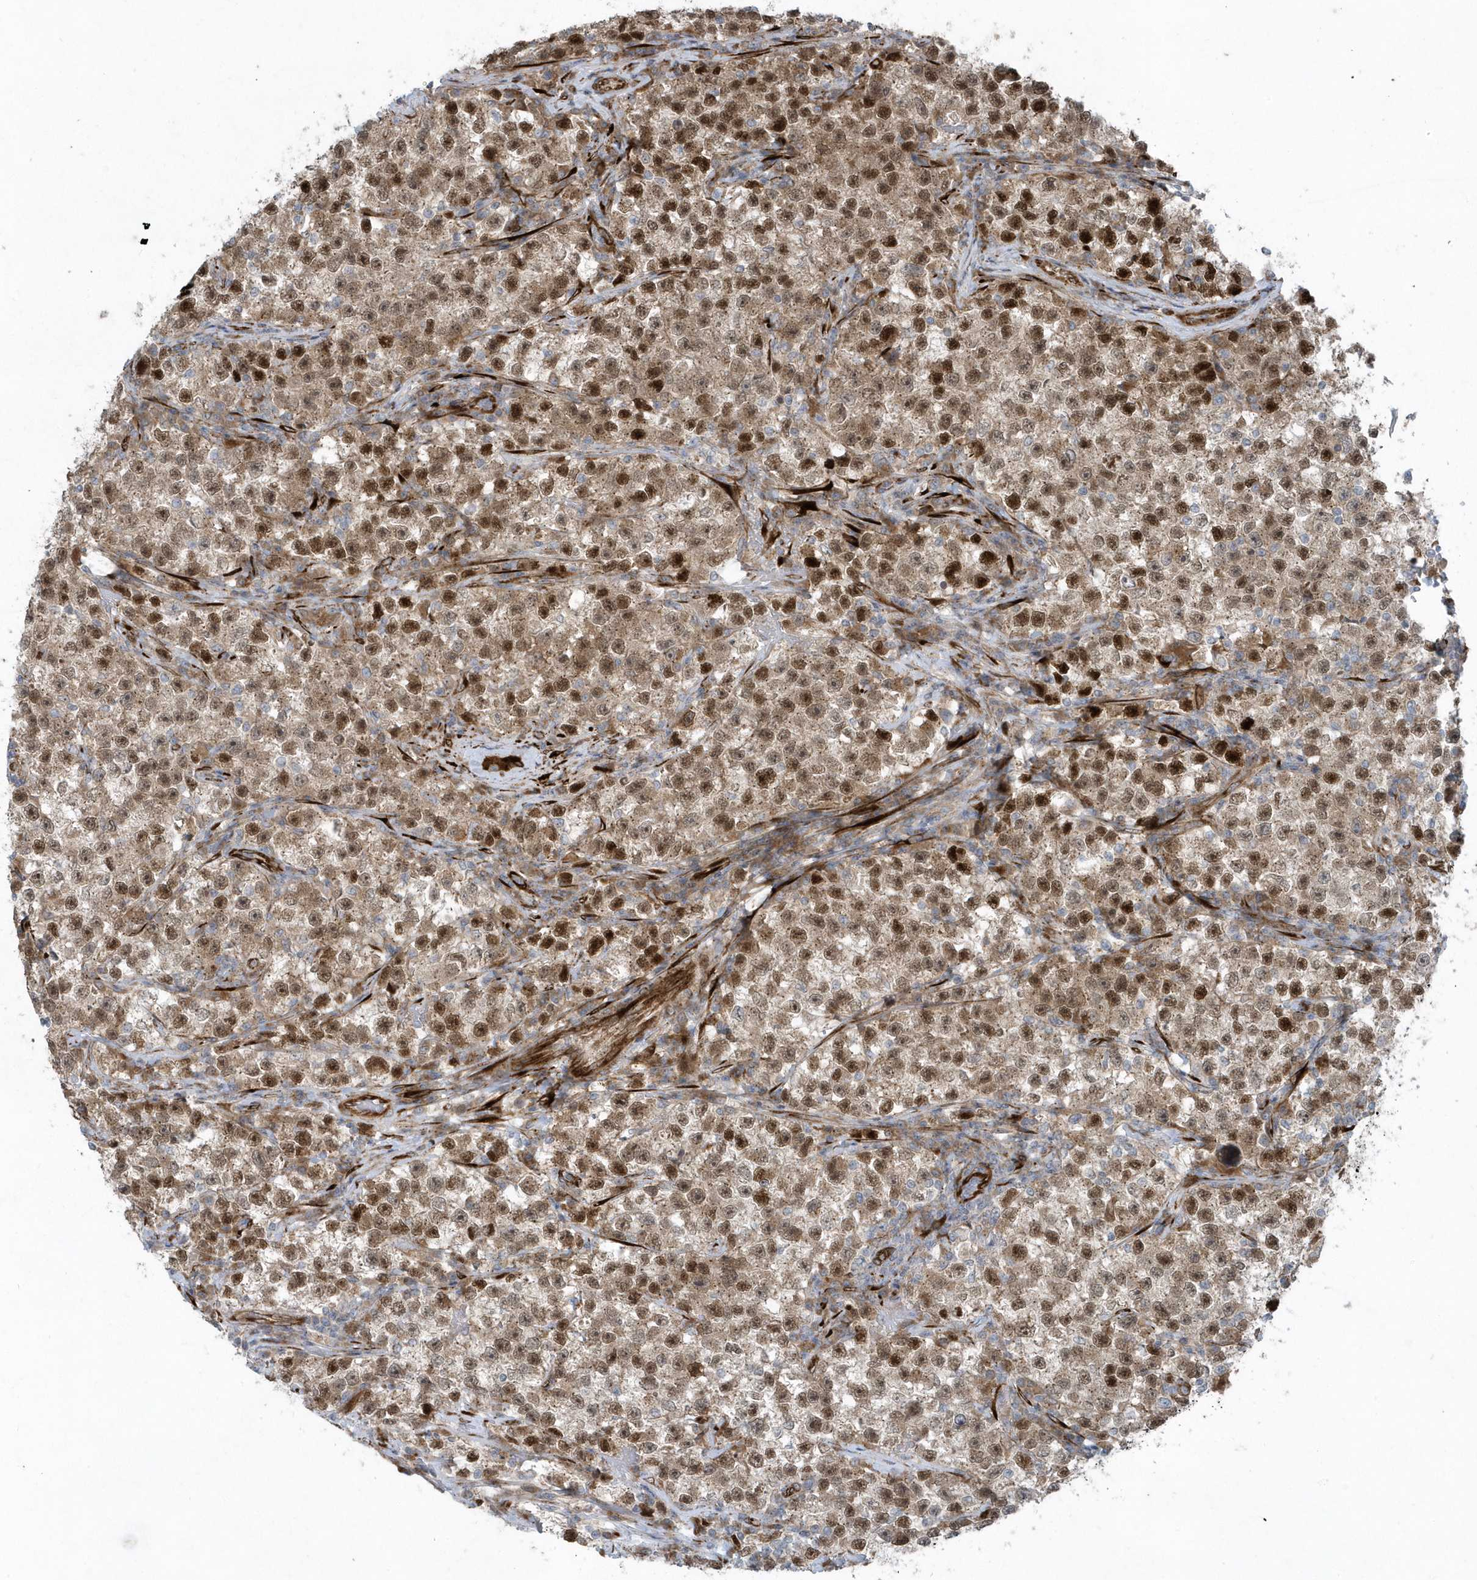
{"staining": {"intensity": "moderate", "quantity": ">75%", "location": "cytoplasmic/membranous,nuclear"}, "tissue": "testis cancer", "cell_type": "Tumor cells", "image_type": "cancer", "snomed": [{"axis": "morphology", "description": "Seminoma, NOS"}, {"axis": "topography", "description": "Testis"}], "caption": "A brown stain shows moderate cytoplasmic/membranous and nuclear positivity of a protein in human seminoma (testis) tumor cells.", "gene": "FAM98A", "patient": {"sex": "male", "age": 22}}